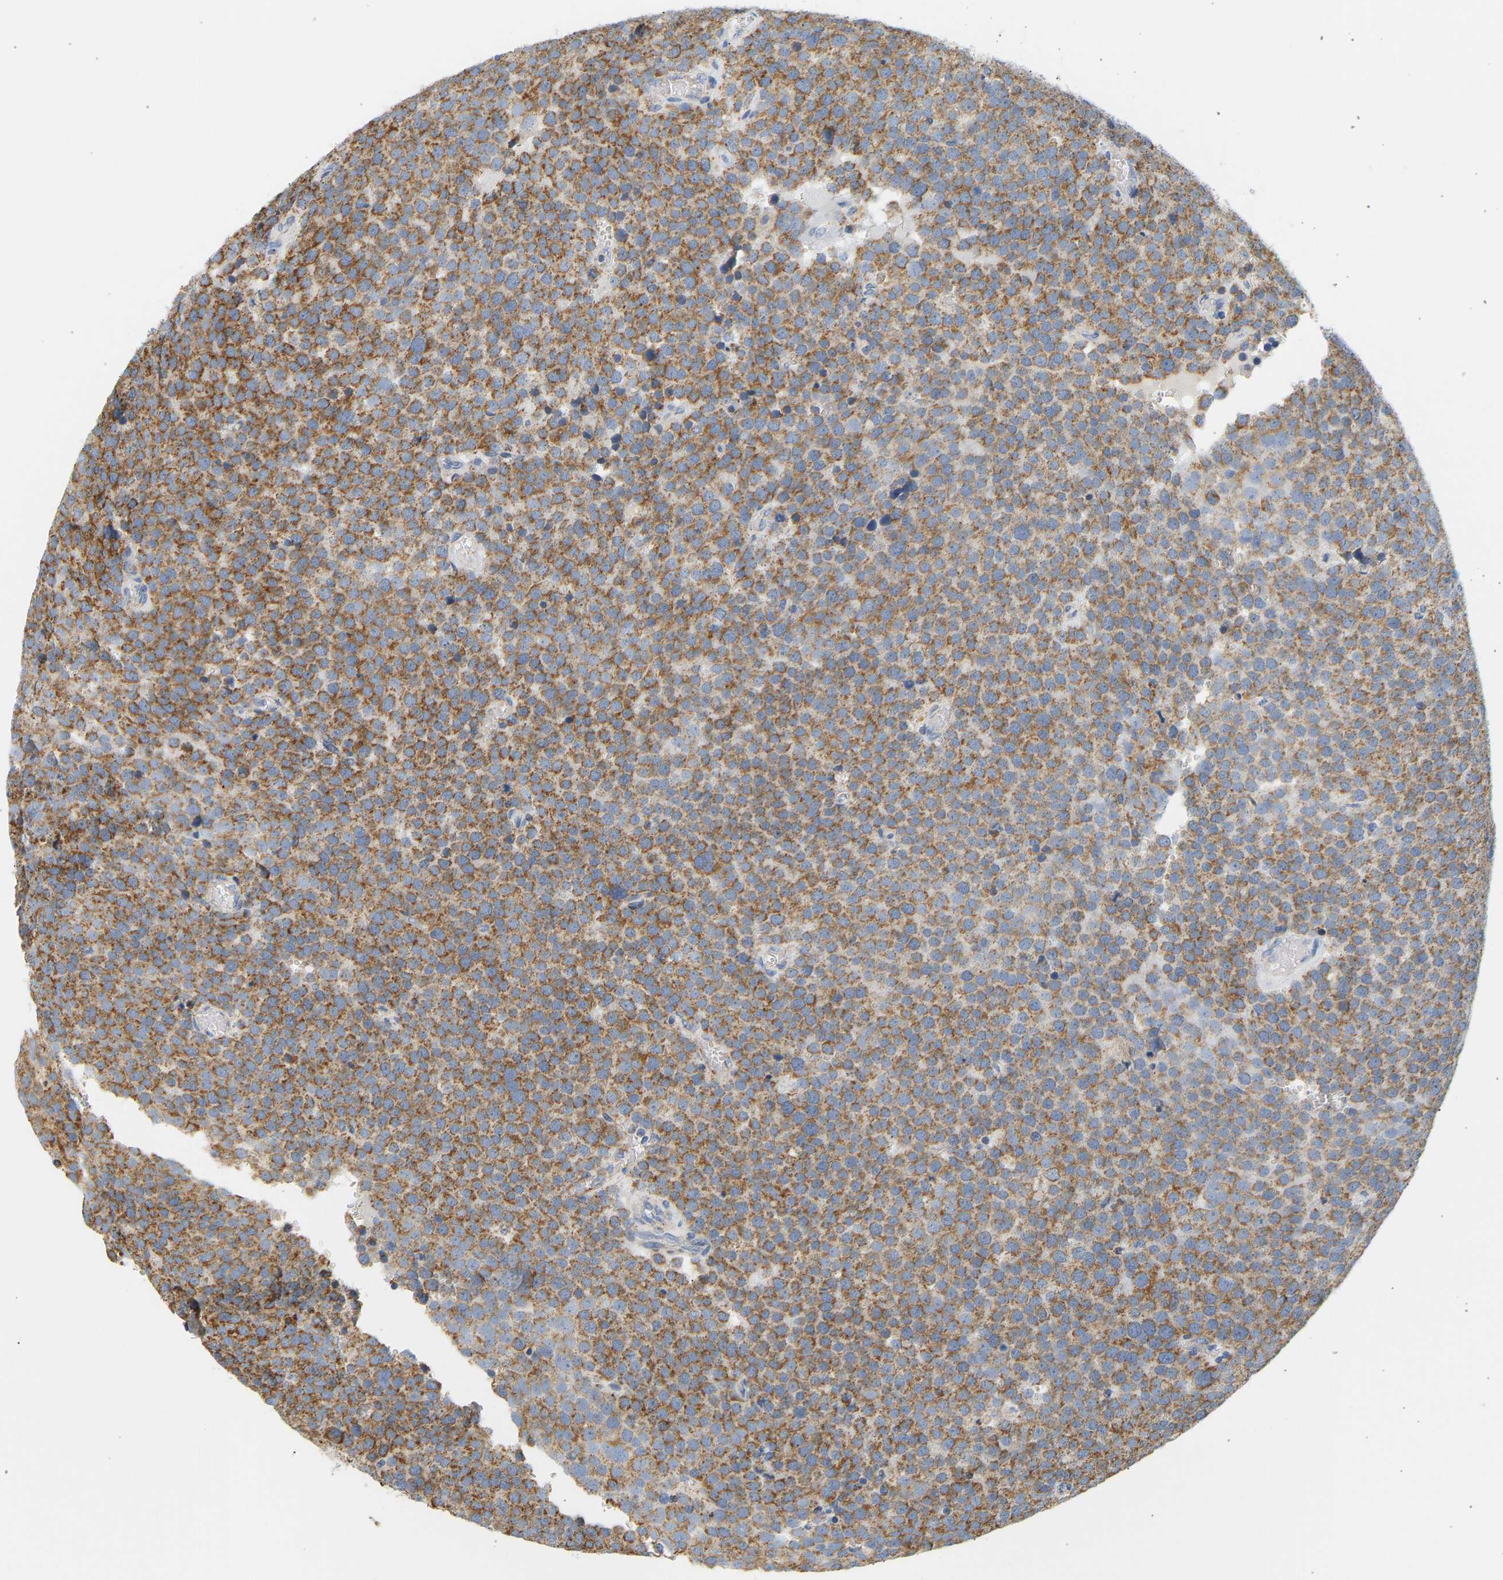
{"staining": {"intensity": "moderate", "quantity": ">75%", "location": "cytoplasmic/membranous"}, "tissue": "testis cancer", "cell_type": "Tumor cells", "image_type": "cancer", "snomed": [{"axis": "morphology", "description": "Normal tissue, NOS"}, {"axis": "morphology", "description": "Seminoma, NOS"}, {"axis": "topography", "description": "Testis"}], "caption": "High-power microscopy captured an immunohistochemistry (IHC) photomicrograph of seminoma (testis), revealing moderate cytoplasmic/membranous expression in approximately >75% of tumor cells.", "gene": "GRPEL2", "patient": {"sex": "male", "age": 71}}